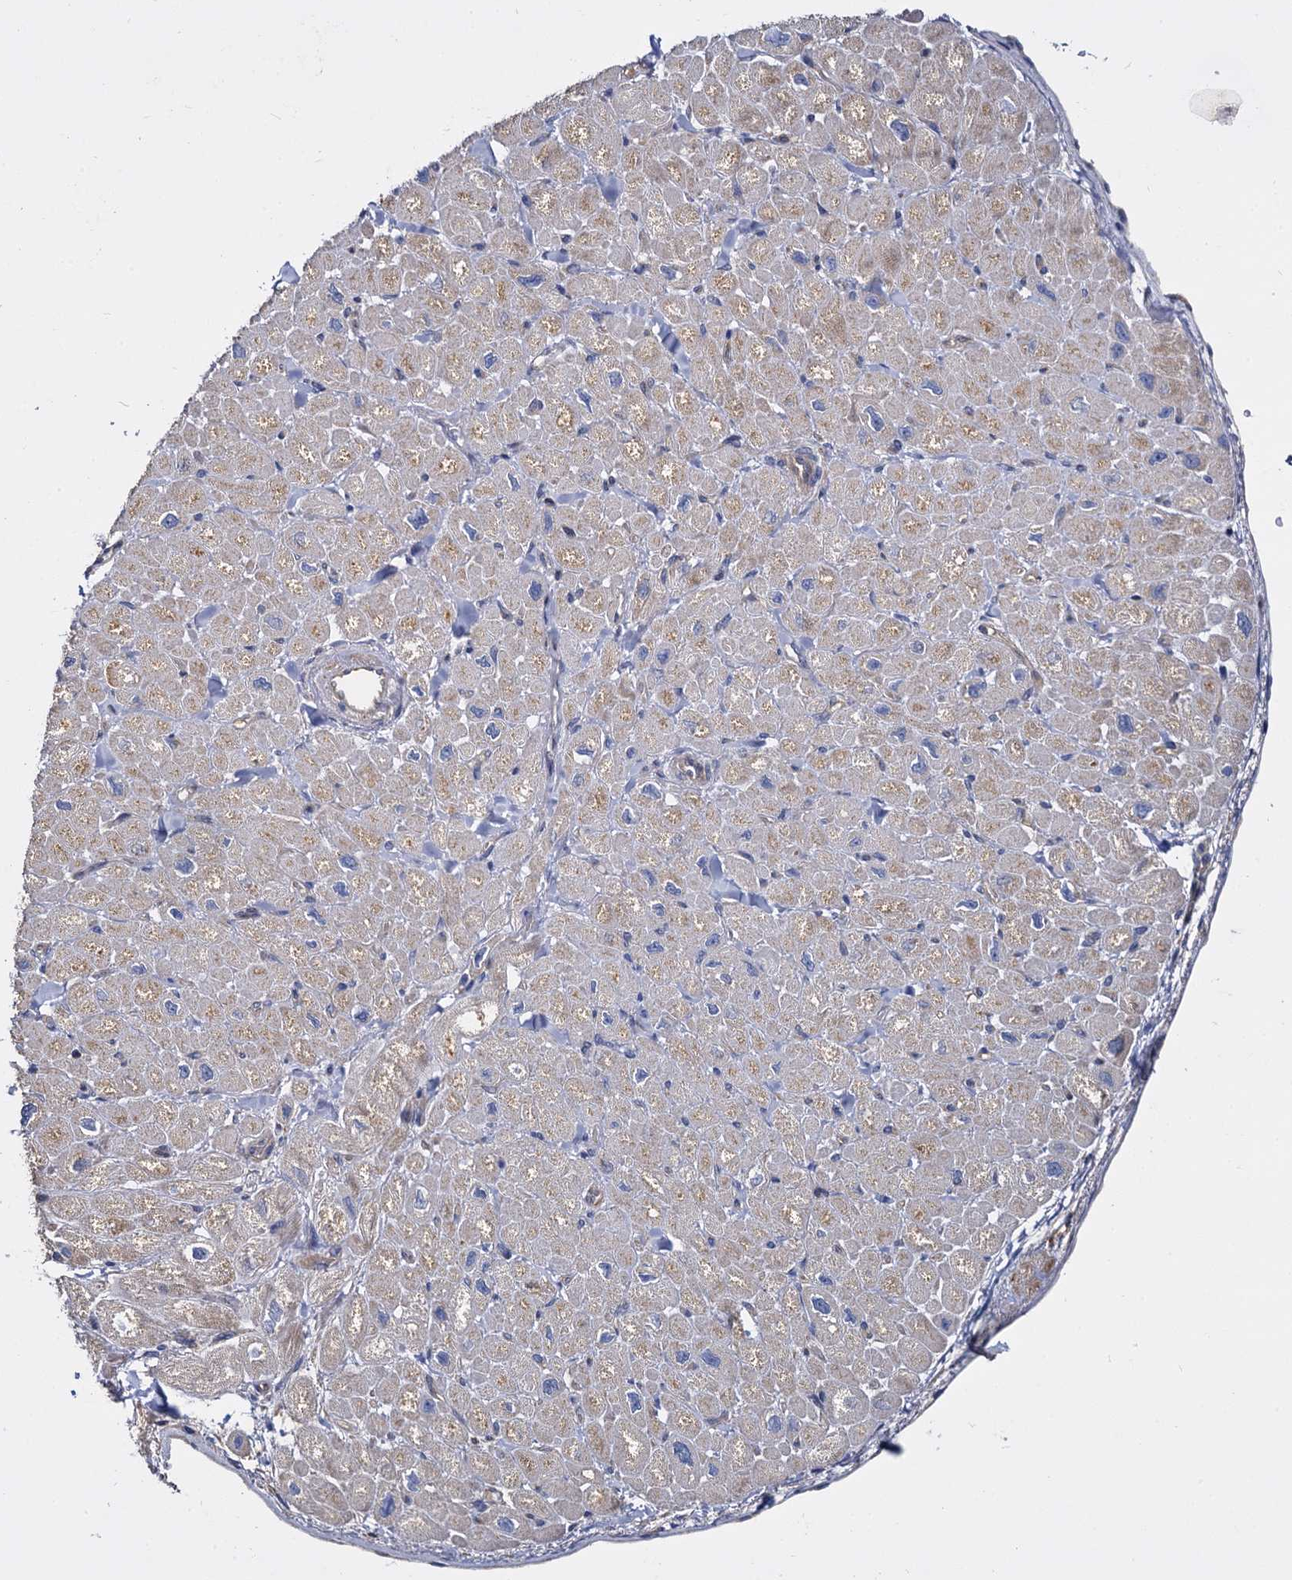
{"staining": {"intensity": "weak", "quantity": "25%-75%", "location": "cytoplasmic/membranous"}, "tissue": "heart muscle", "cell_type": "Cardiomyocytes", "image_type": "normal", "snomed": [{"axis": "morphology", "description": "Normal tissue, NOS"}, {"axis": "topography", "description": "Heart"}], "caption": "Cardiomyocytes display low levels of weak cytoplasmic/membranous positivity in approximately 25%-75% of cells in benign human heart muscle.", "gene": "ANKRD13A", "patient": {"sex": "male", "age": 65}}